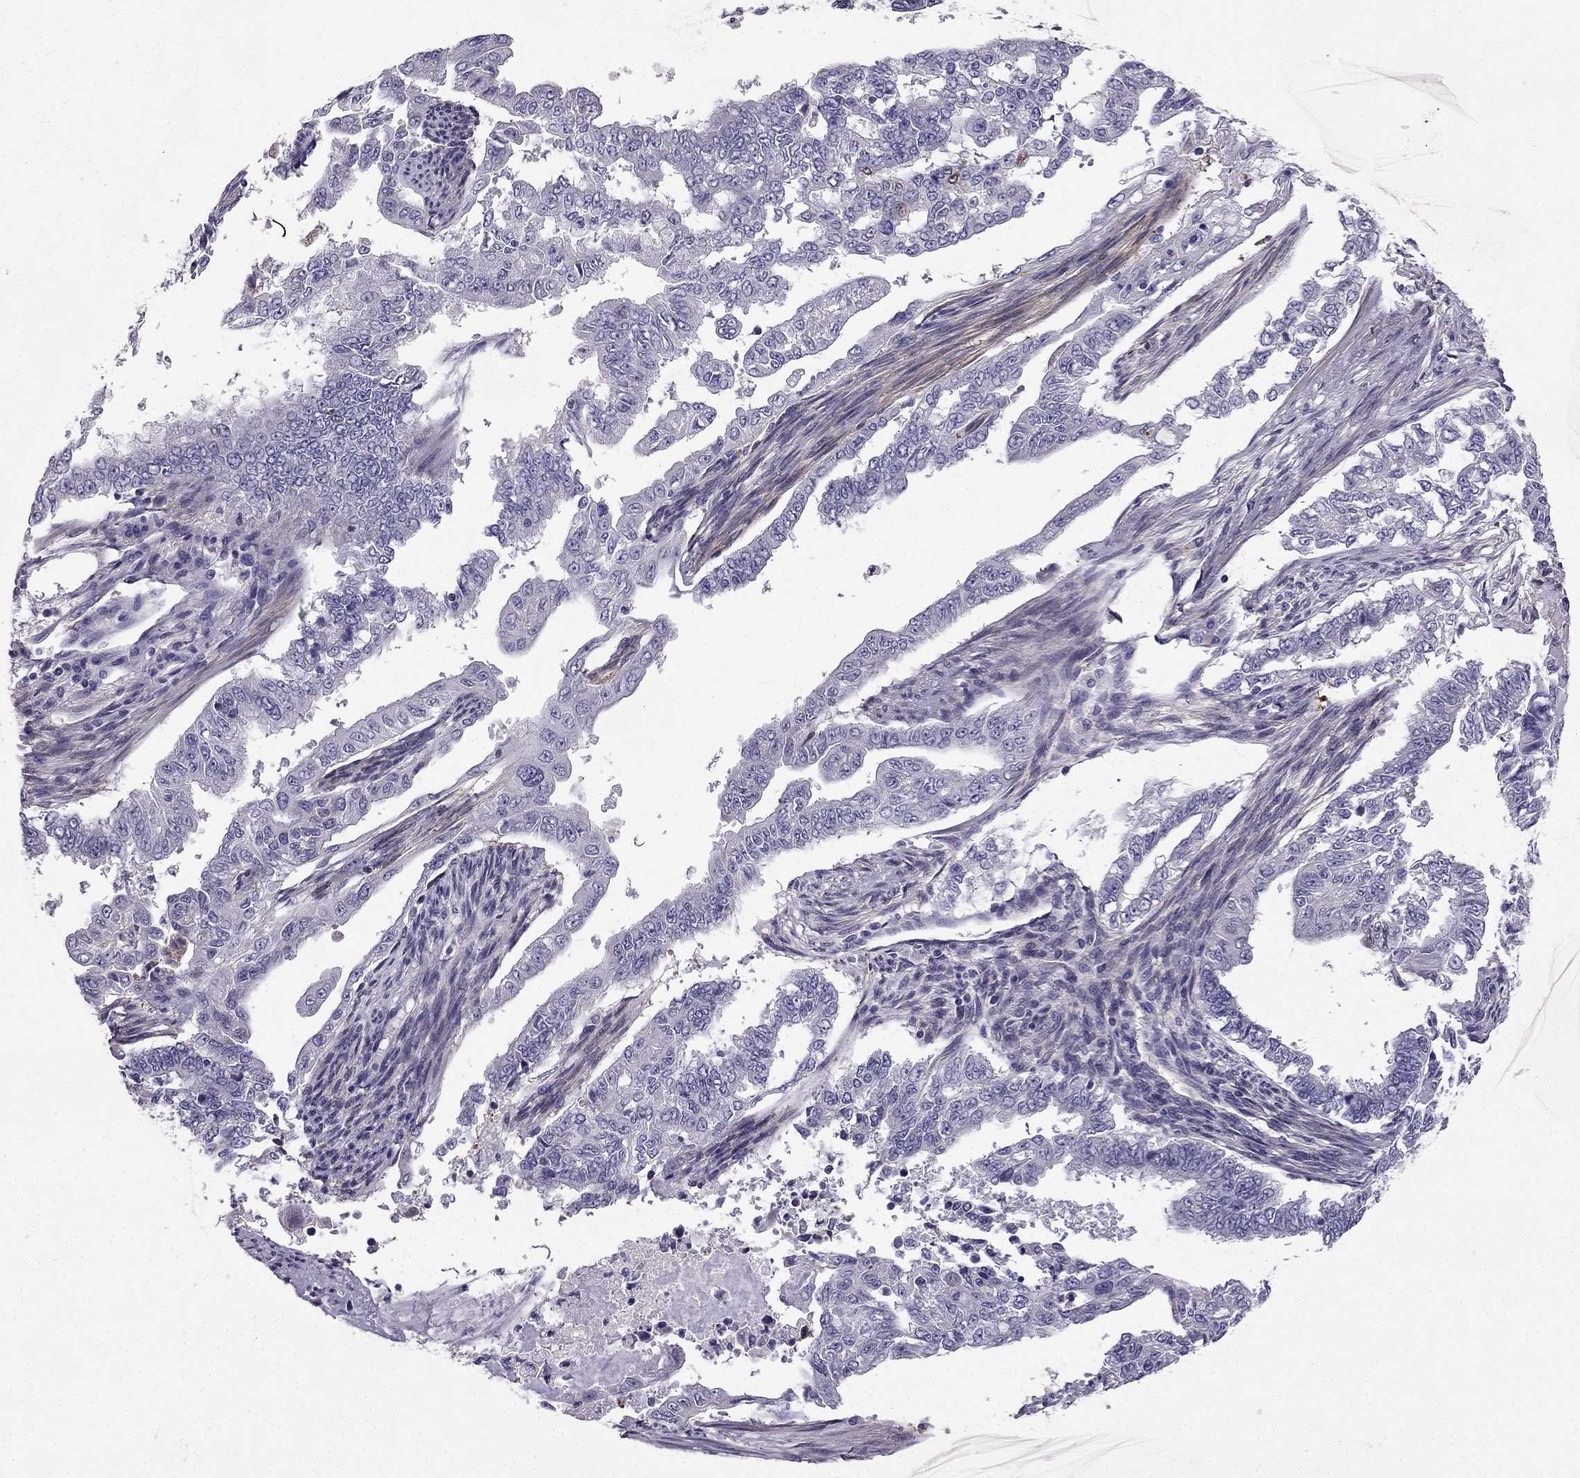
{"staining": {"intensity": "negative", "quantity": "none", "location": "none"}, "tissue": "endometrial cancer", "cell_type": "Tumor cells", "image_type": "cancer", "snomed": [{"axis": "morphology", "description": "Adenocarcinoma, NOS"}, {"axis": "topography", "description": "Uterus"}], "caption": "Immunohistochemistry (IHC) photomicrograph of neoplastic tissue: endometrial cancer (adenocarcinoma) stained with DAB displays no significant protein staining in tumor cells. (DAB (3,3'-diaminobenzidine) immunohistochemistry (IHC), high magnification).", "gene": "SYT5", "patient": {"sex": "female", "age": 59}}